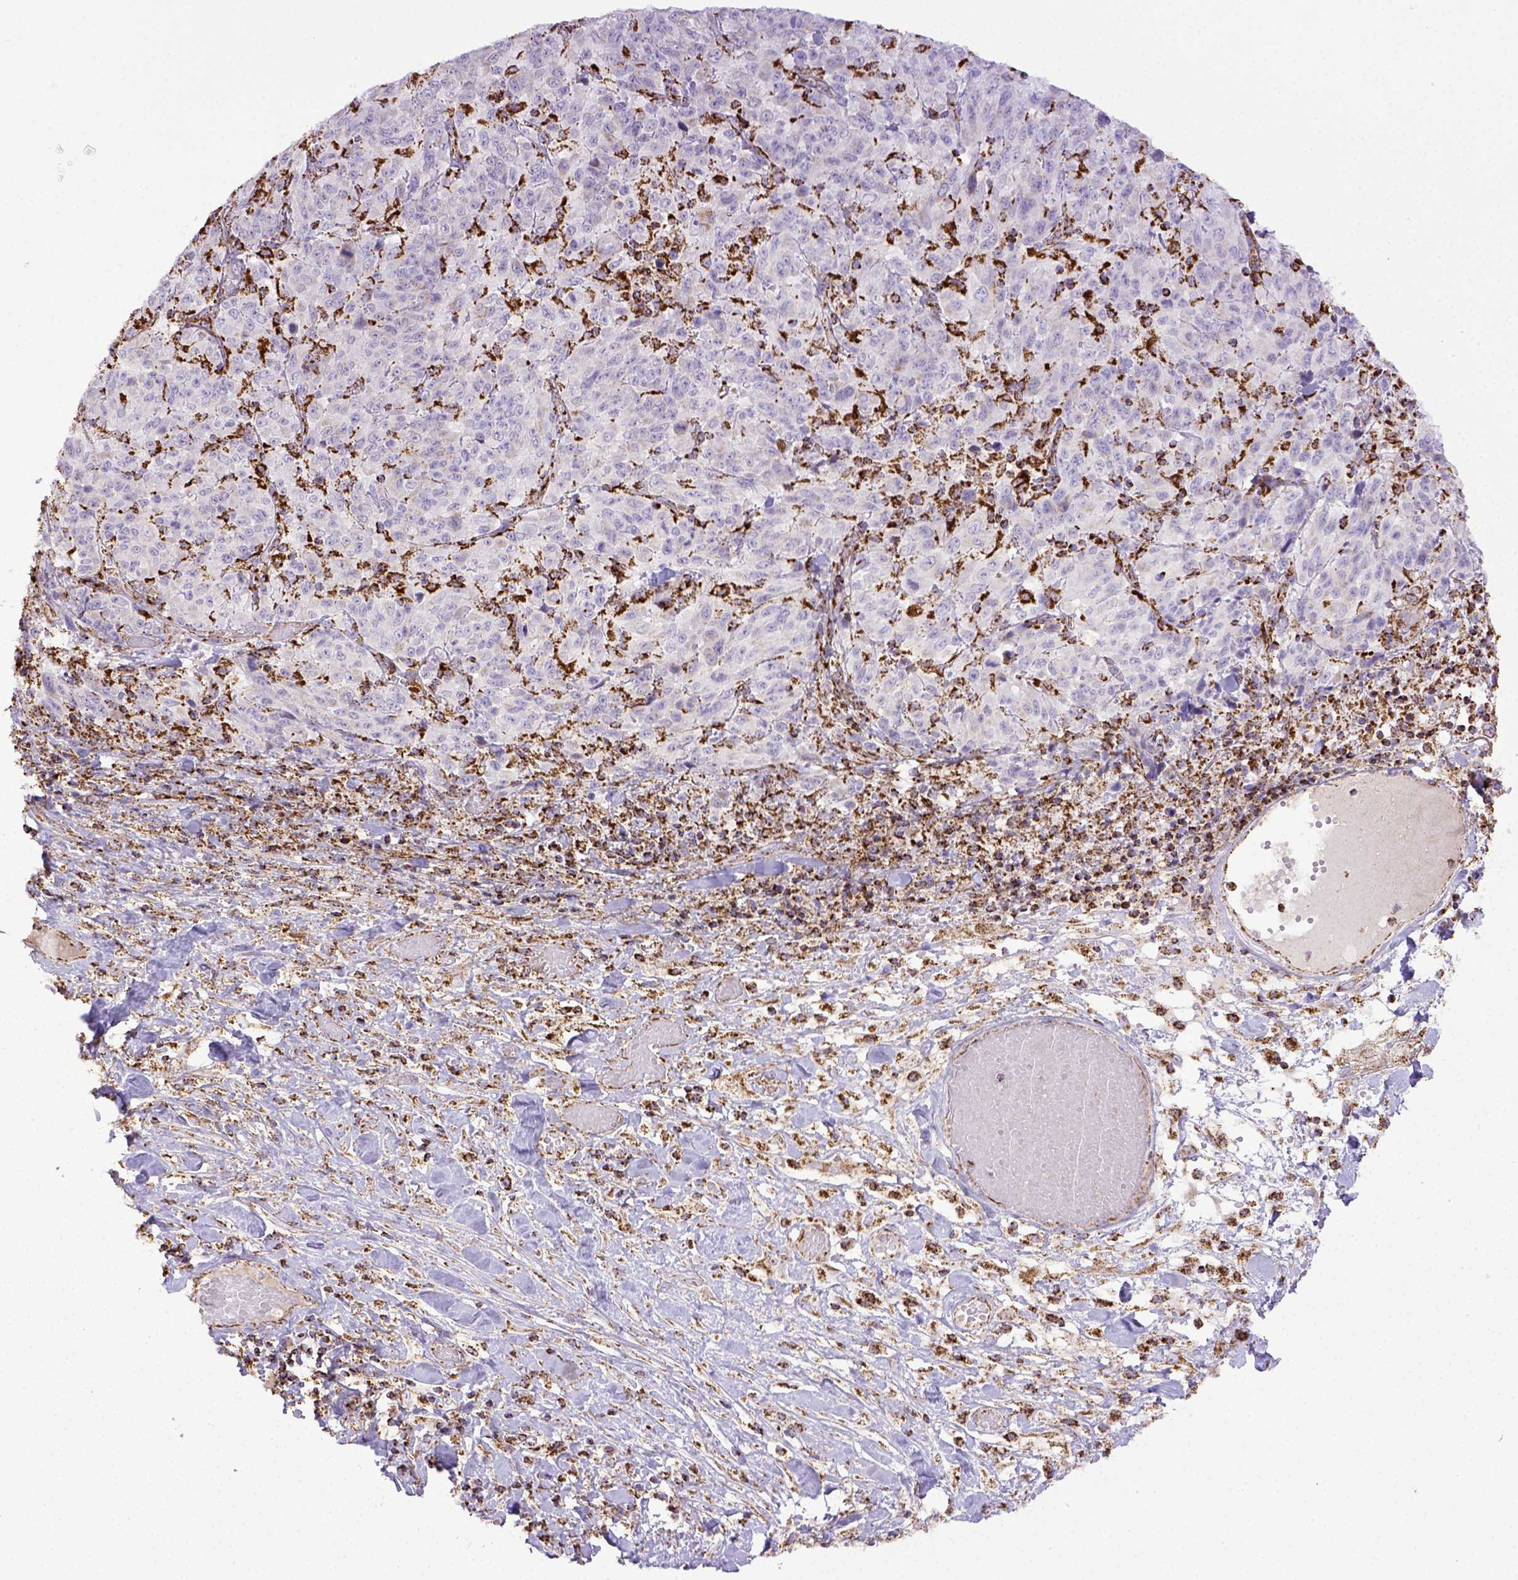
{"staining": {"intensity": "weak", "quantity": "25%-75%", "location": "cytoplasmic/membranous"}, "tissue": "melanoma", "cell_type": "Tumor cells", "image_type": "cancer", "snomed": [{"axis": "morphology", "description": "Malignant melanoma, NOS"}, {"axis": "topography", "description": "Skin"}], "caption": "IHC of human melanoma reveals low levels of weak cytoplasmic/membranous positivity in approximately 25%-75% of tumor cells.", "gene": "MT-CO1", "patient": {"sex": "female", "age": 91}}